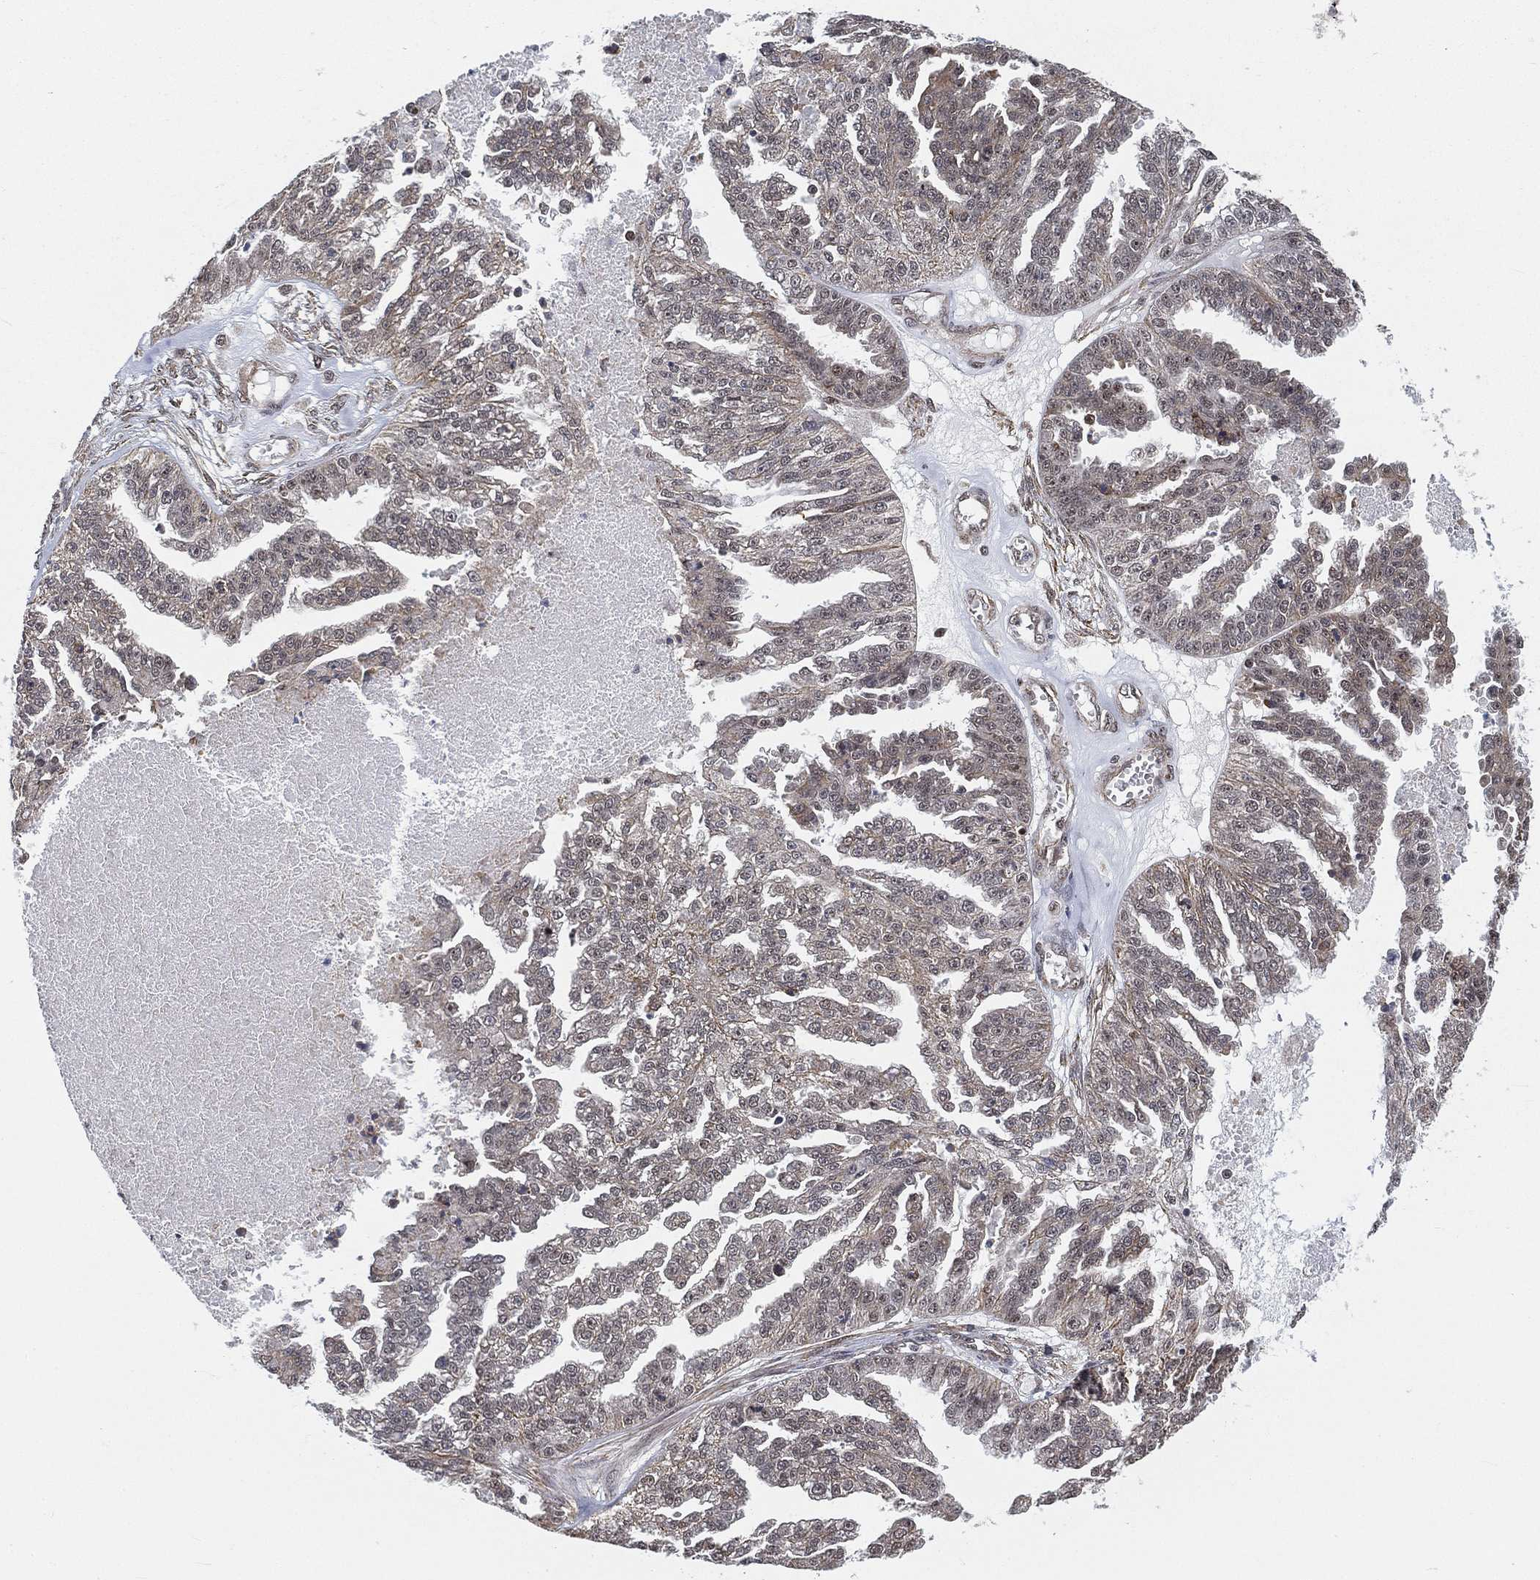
{"staining": {"intensity": "negative", "quantity": "none", "location": "none"}, "tissue": "ovarian cancer", "cell_type": "Tumor cells", "image_type": "cancer", "snomed": [{"axis": "morphology", "description": "Cystadenocarcinoma, serous, NOS"}, {"axis": "topography", "description": "Ovary"}], "caption": "IHC photomicrograph of human ovarian cancer stained for a protein (brown), which reveals no expression in tumor cells. (DAB immunohistochemistry with hematoxylin counter stain).", "gene": "RSRC2", "patient": {"sex": "female", "age": 58}}